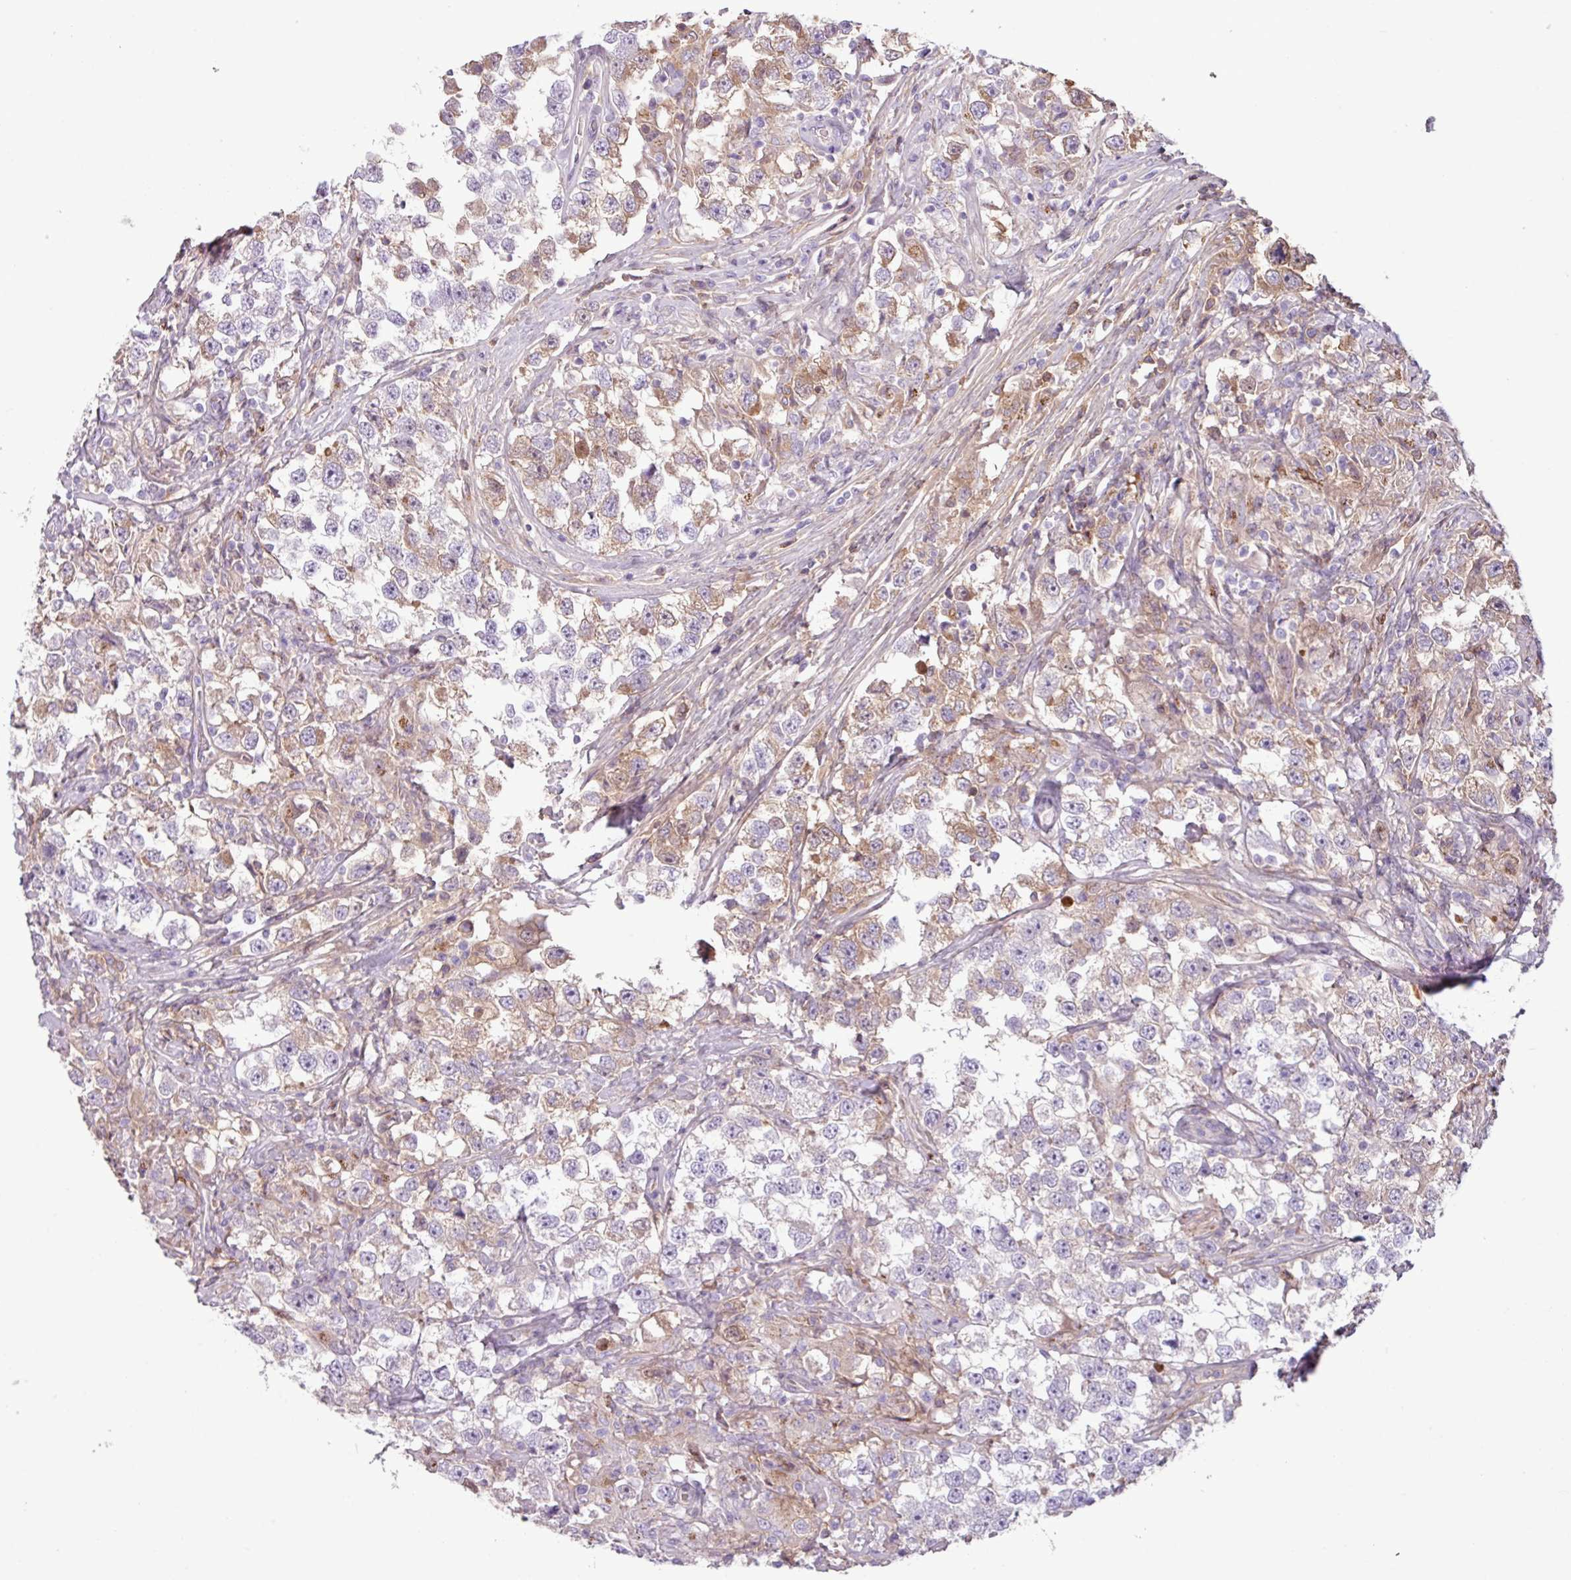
{"staining": {"intensity": "weak", "quantity": "<25%", "location": "cytoplasmic/membranous"}, "tissue": "testis cancer", "cell_type": "Tumor cells", "image_type": "cancer", "snomed": [{"axis": "morphology", "description": "Seminoma, NOS"}, {"axis": "topography", "description": "Testis"}], "caption": "Image shows no protein positivity in tumor cells of testis seminoma tissue.", "gene": "C4B", "patient": {"sex": "male", "age": 46}}